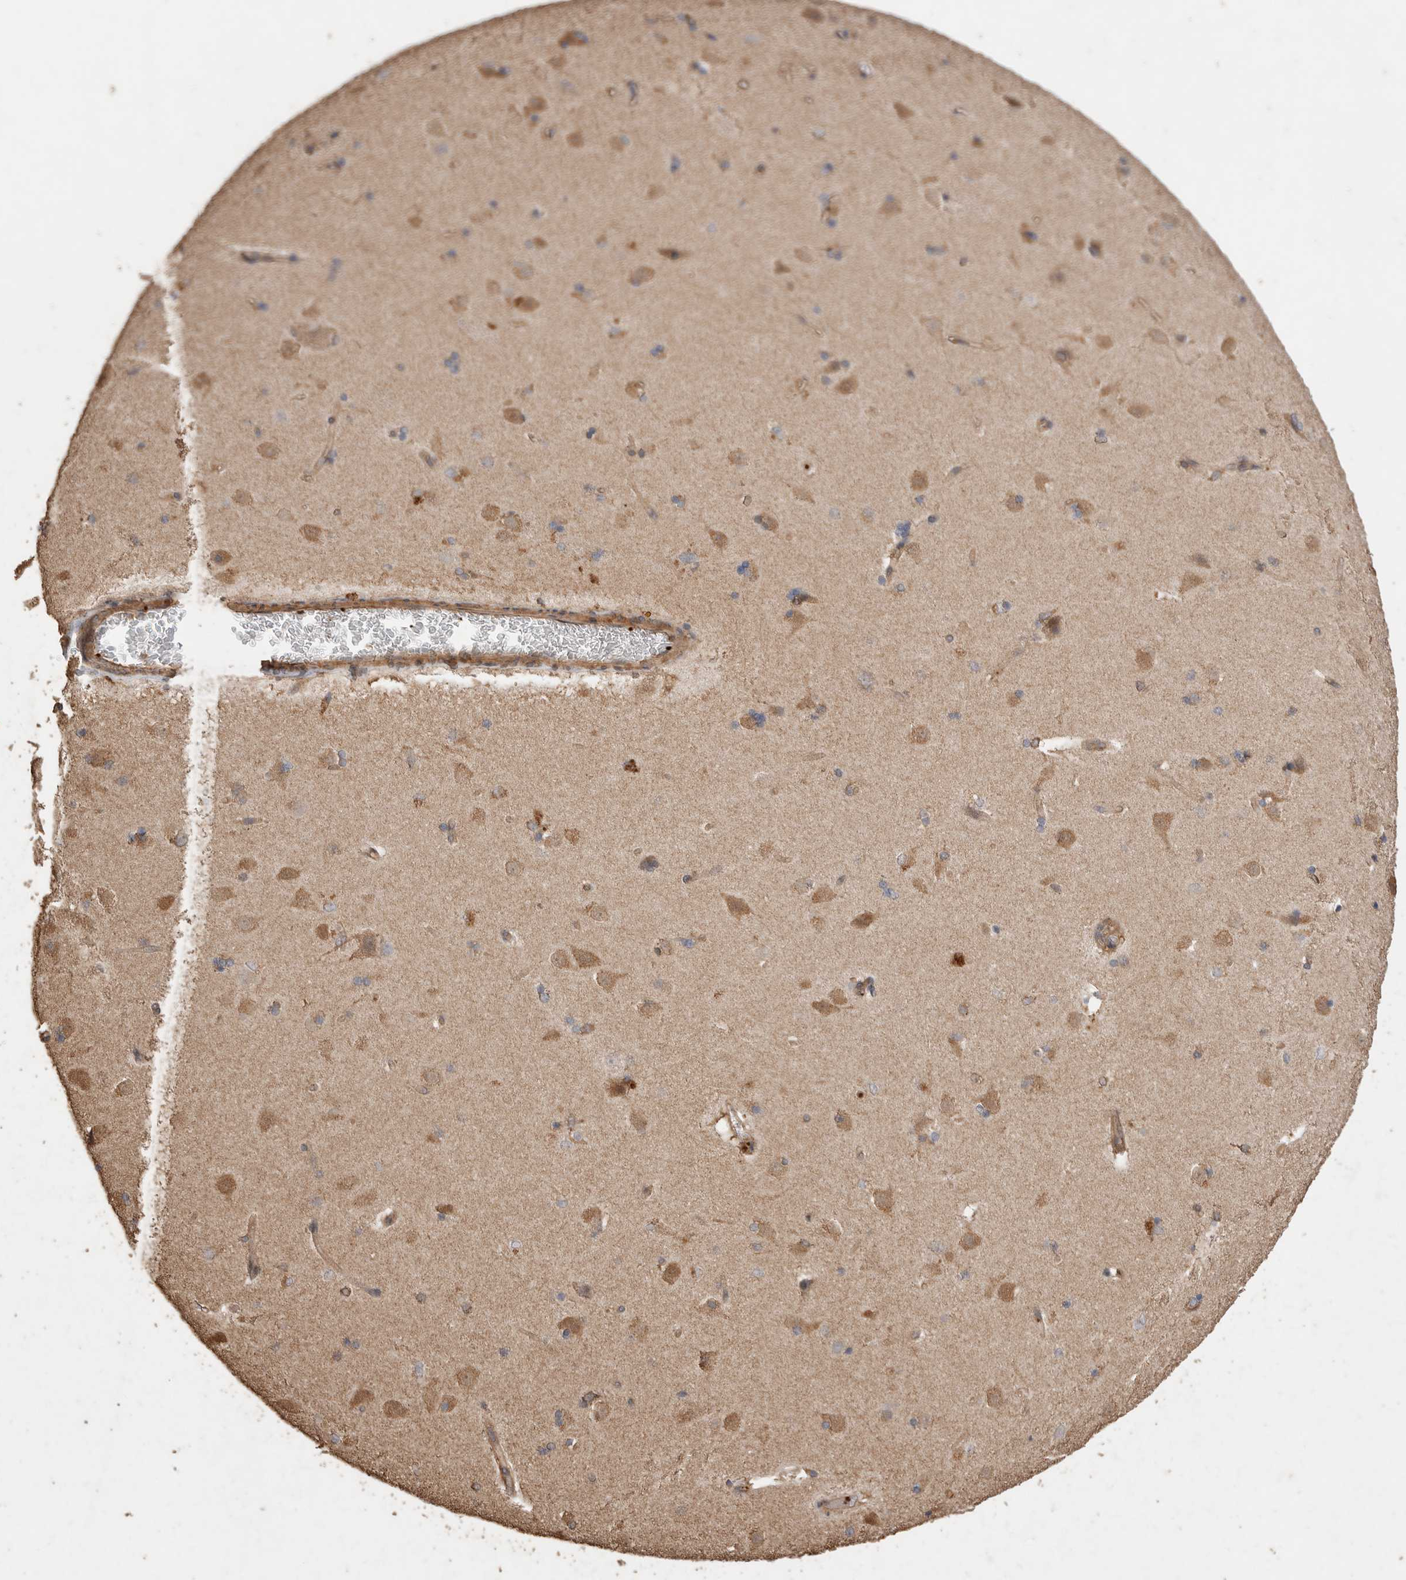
{"staining": {"intensity": "moderate", "quantity": "<25%", "location": "cytoplasmic/membranous"}, "tissue": "caudate", "cell_type": "Glial cells", "image_type": "normal", "snomed": [{"axis": "morphology", "description": "Normal tissue, NOS"}, {"axis": "topography", "description": "Lateral ventricle wall"}], "caption": "This photomicrograph demonstrates immunohistochemistry (IHC) staining of unremarkable caudate, with low moderate cytoplasmic/membranous expression in approximately <25% of glial cells.", "gene": "SNX31", "patient": {"sex": "female", "age": 19}}